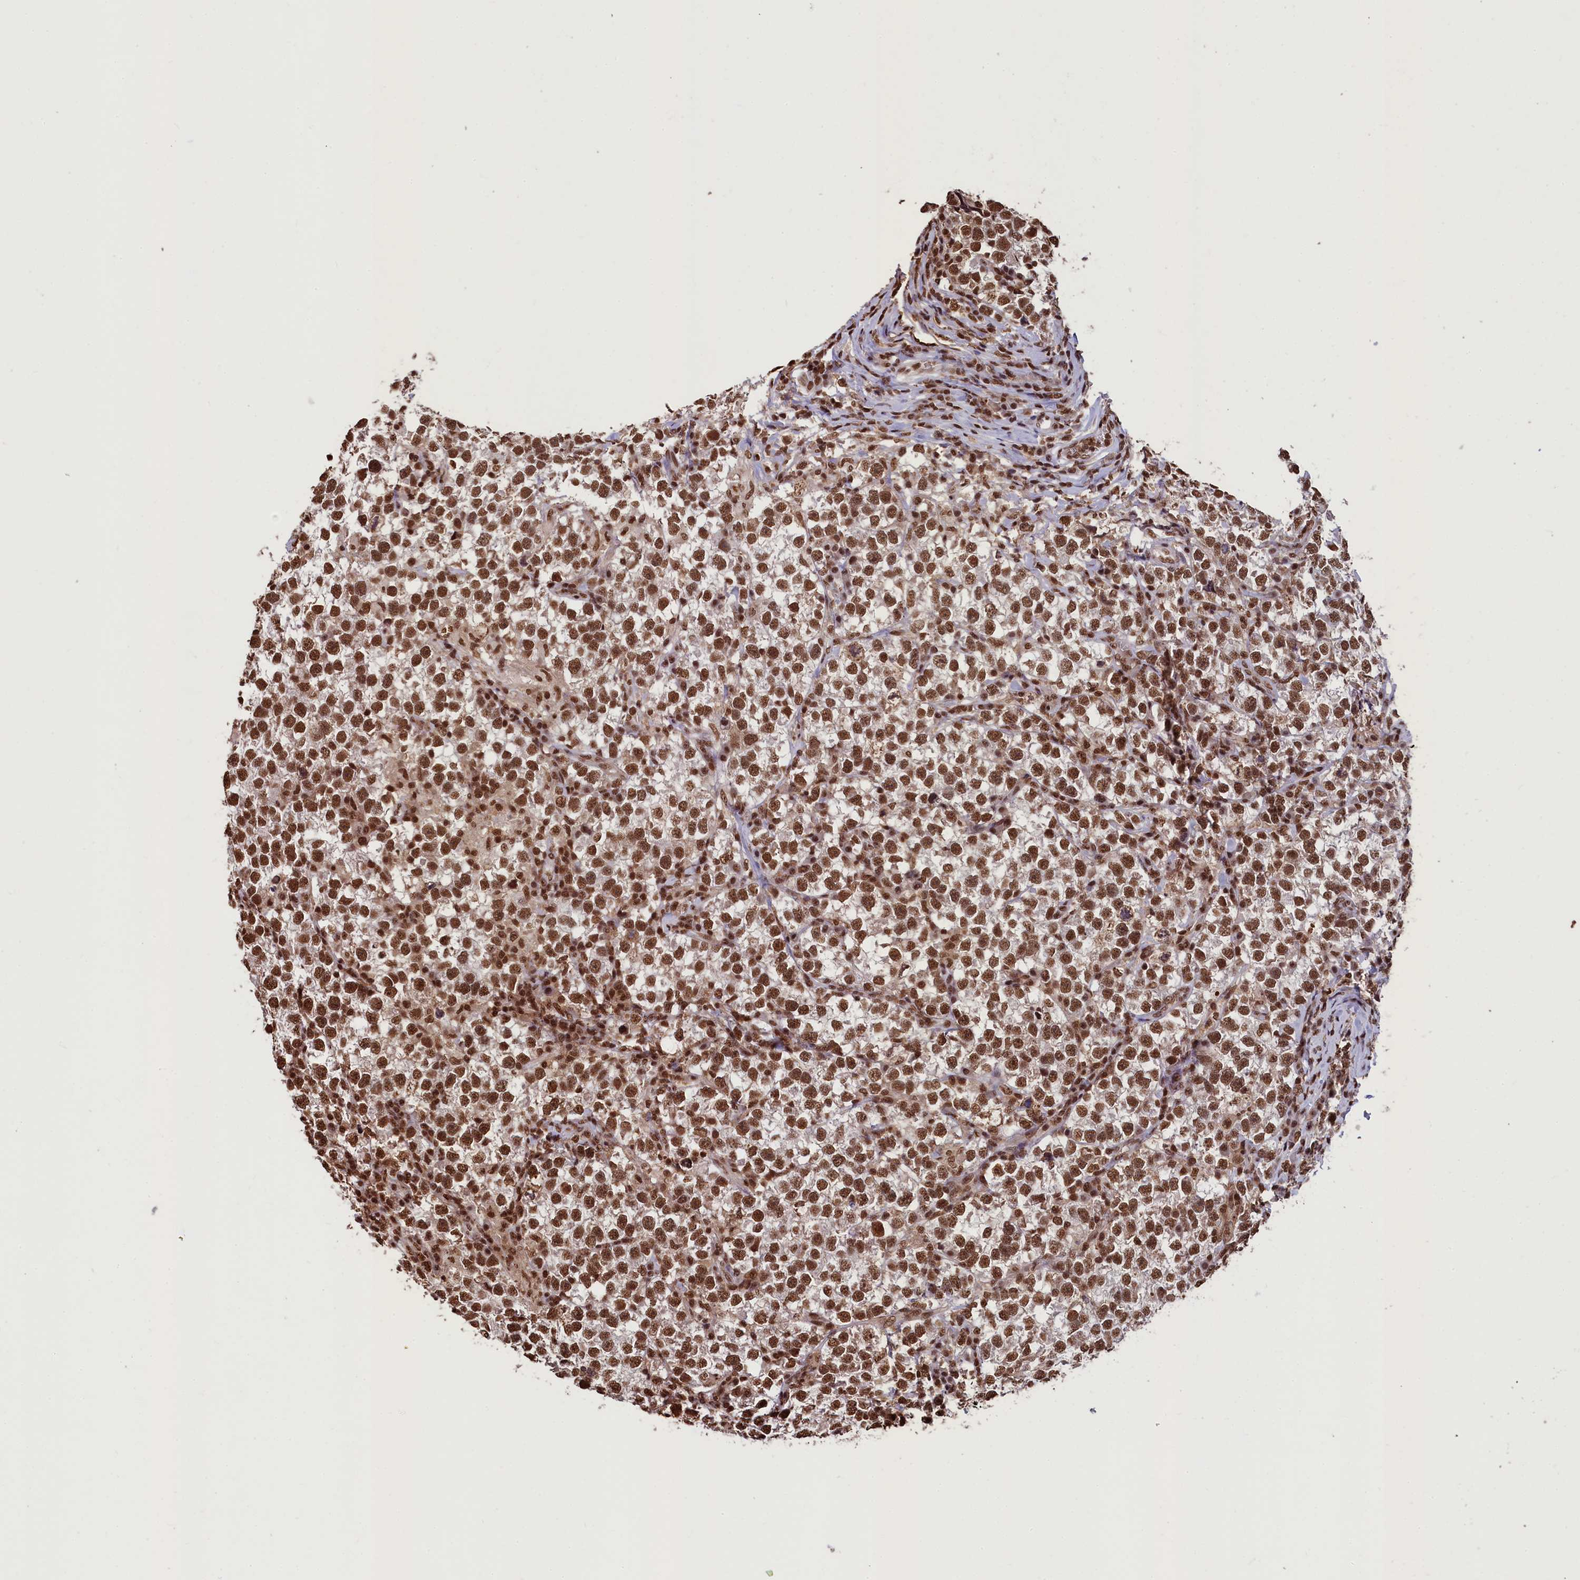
{"staining": {"intensity": "strong", "quantity": ">75%", "location": "nuclear"}, "tissue": "testis cancer", "cell_type": "Tumor cells", "image_type": "cancer", "snomed": [{"axis": "morphology", "description": "Normal tissue, NOS"}, {"axis": "morphology", "description": "Seminoma, NOS"}, {"axis": "topography", "description": "Testis"}], "caption": "Strong nuclear positivity for a protein is seen in about >75% of tumor cells of seminoma (testis) using immunohistochemistry.", "gene": "SNRPD2", "patient": {"sex": "male", "age": 43}}